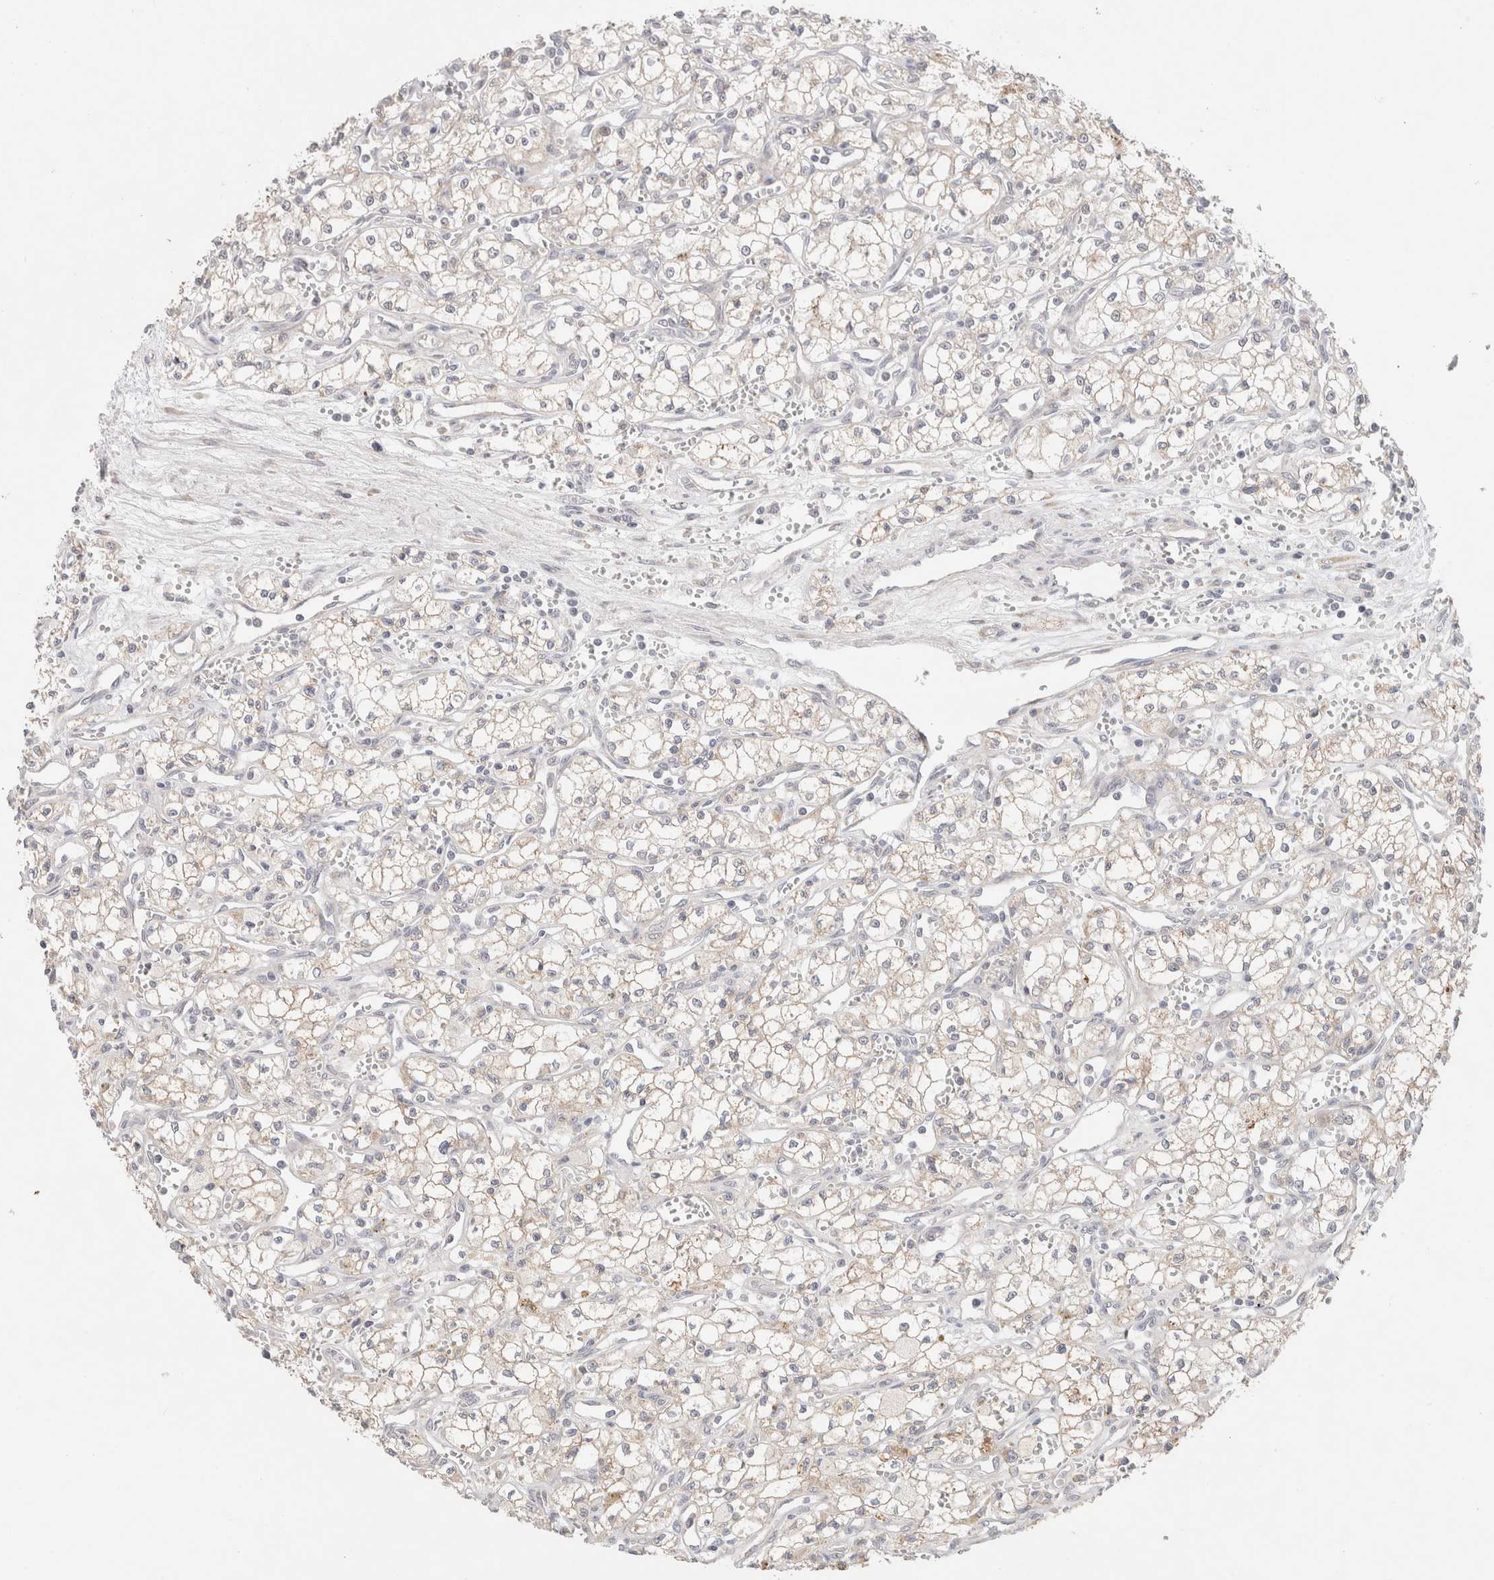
{"staining": {"intensity": "weak", "quantity": "<25%", "location": "cytoplasmic/membranous"}, "tissue": "renal cancer", "cell_type": "Tumor cells", "image_type": "cancer", "snomed": [{"axis": "morphology", "description": "Adenocarcinoma, NOS"}, {"axis": "topography", "description": "Kidney"}], "caption": "Immunohistochemical staining of renal cancer demonstrates no significant positivity in tumor cells.", "gene": "ERI3", "patient": {"sex": "male", "age": 59}}